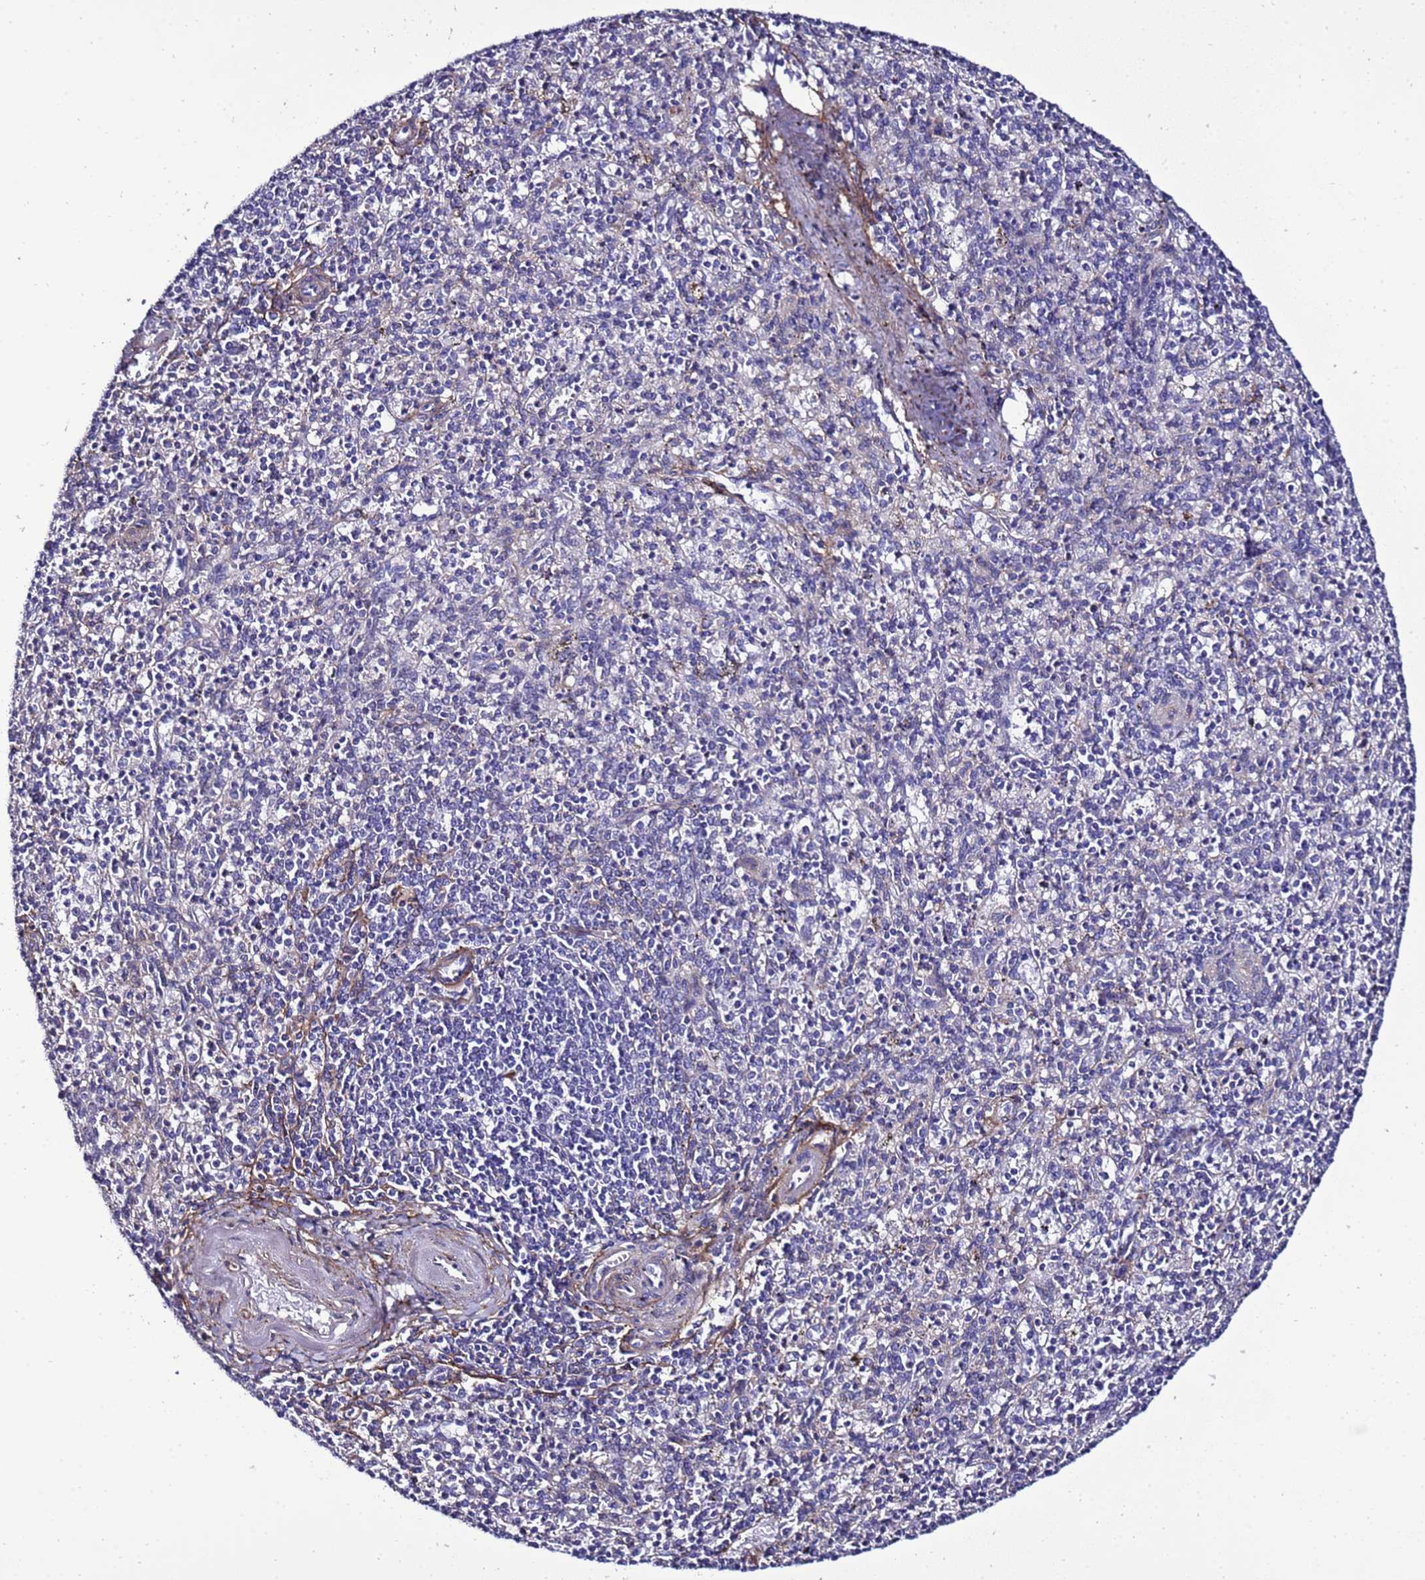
{"staining": {"intensity": "negative", "quantity": "none", "location": "none"}, "tissue": "spleen", "cell_type": "Cells in red pulp", "image_type": "normal", "snomed": [{"axis": "morphology", "description": "Normal tissue, NOS"}, {"axis": "topography", "description": "Spleen"}], "caption": "Immunohistochemical staining of benign spleen reveals no significant staining in cells in red pulp. (Stains: DAB immunohistochemistry (IHC) with hematoxylin counter stain, Microscopy: brightfield microscopy at high magnification).", "gene": "GZF1", "patient": {"sex": "male", "age": 72}}